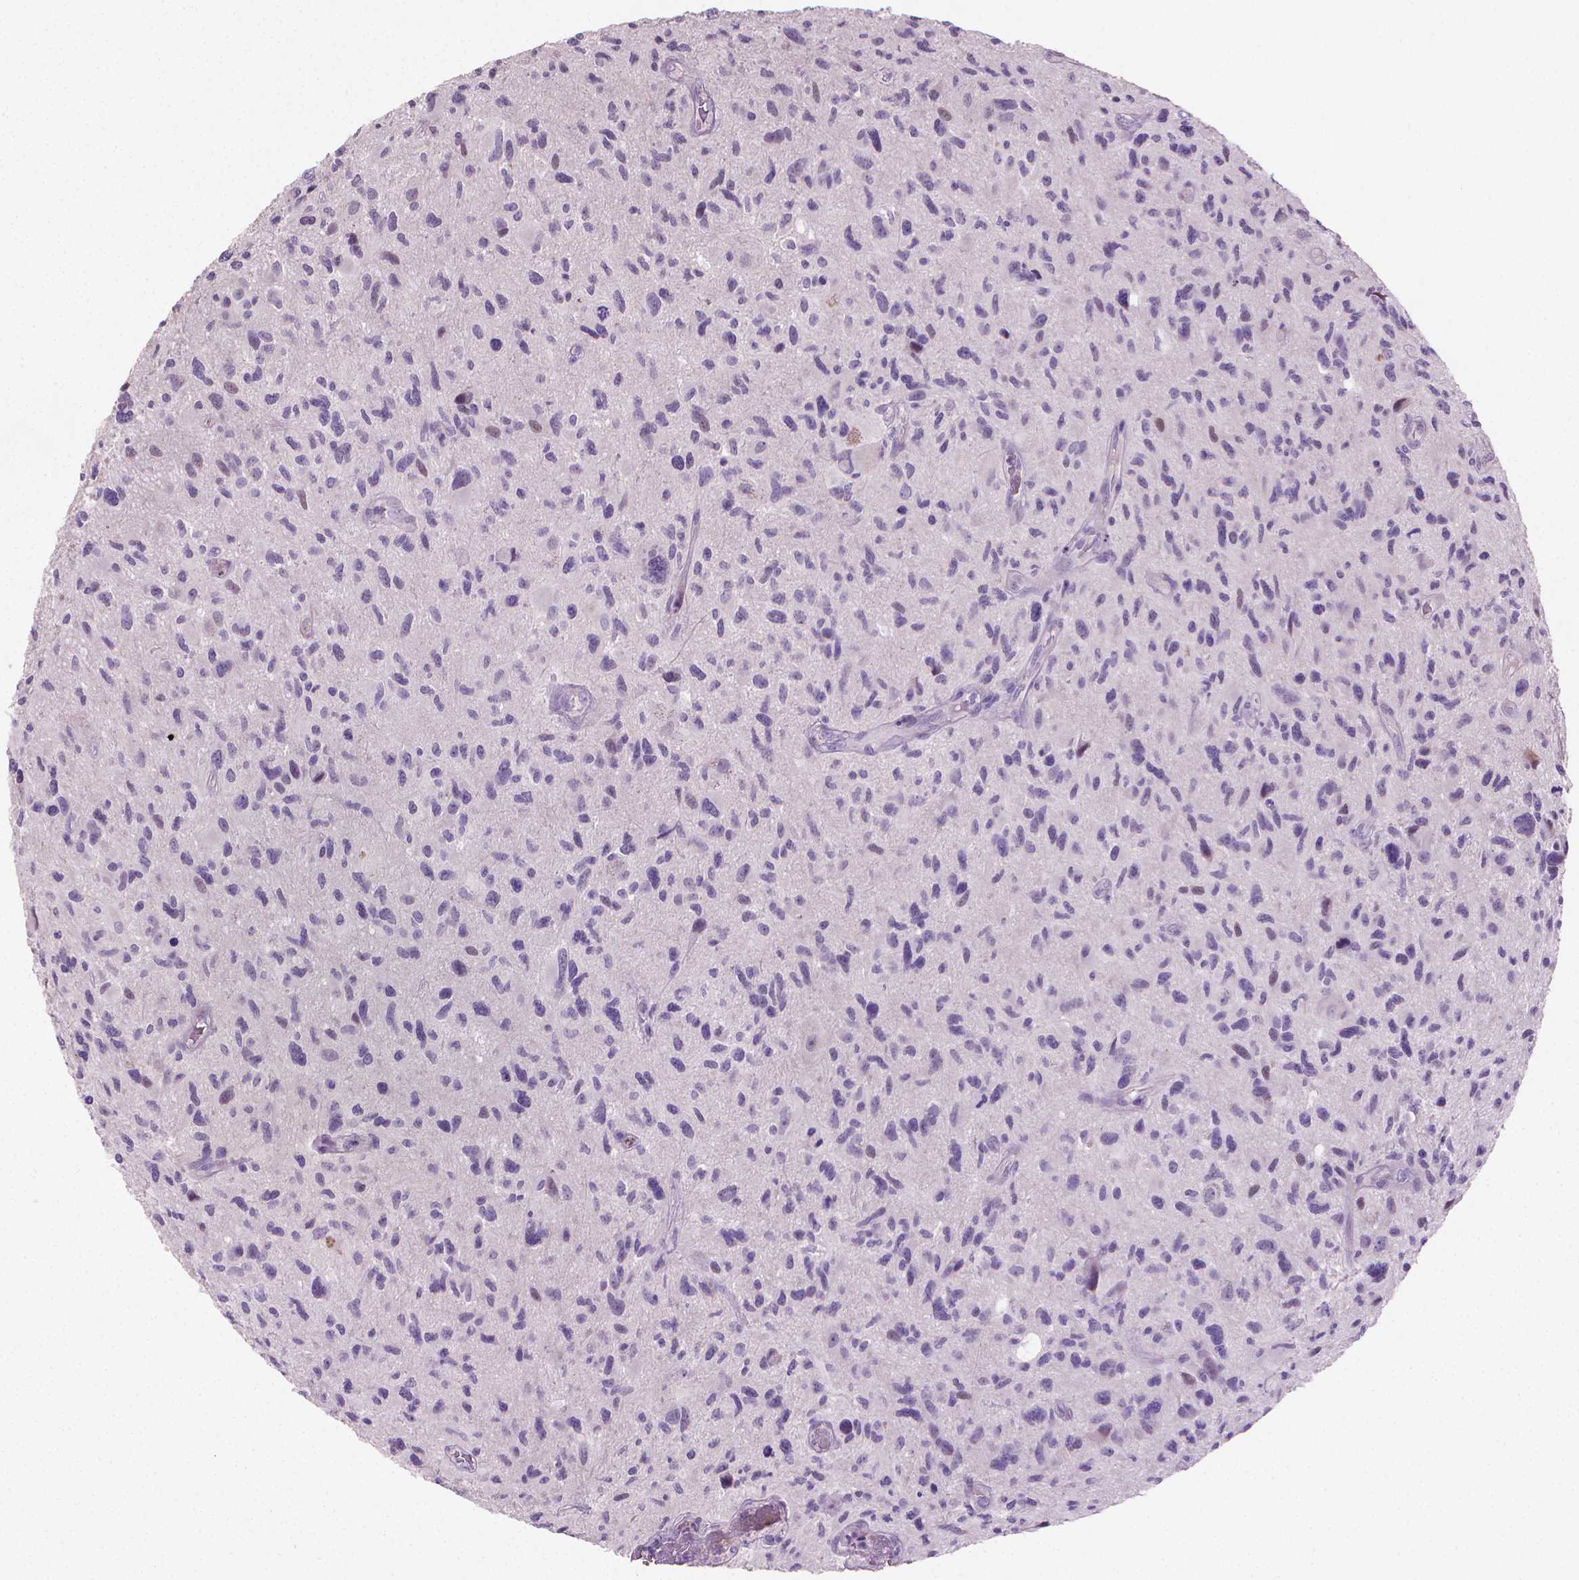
{"staining": {"intensity": "negative", "quantity": "none", "location": "none"}, "tissue": "glioma", "cell_type": "Tumor cells", "image_type": "cancer", "snomed": [{"axis": "morphology", "description": "Glioma, malignant, NOS"}, {"axis": "morphology", "description": "Glioma, malignant, High grade"}, {"axis": "topography", "description": "Brain"}], "caption": "Tumor cells are negative for protein expression in human glioma. (Brightfield microscopy of DAB IHC at high magnification).", "gene": "CLXN", "patient": {"sex": "female", "age": 71}}